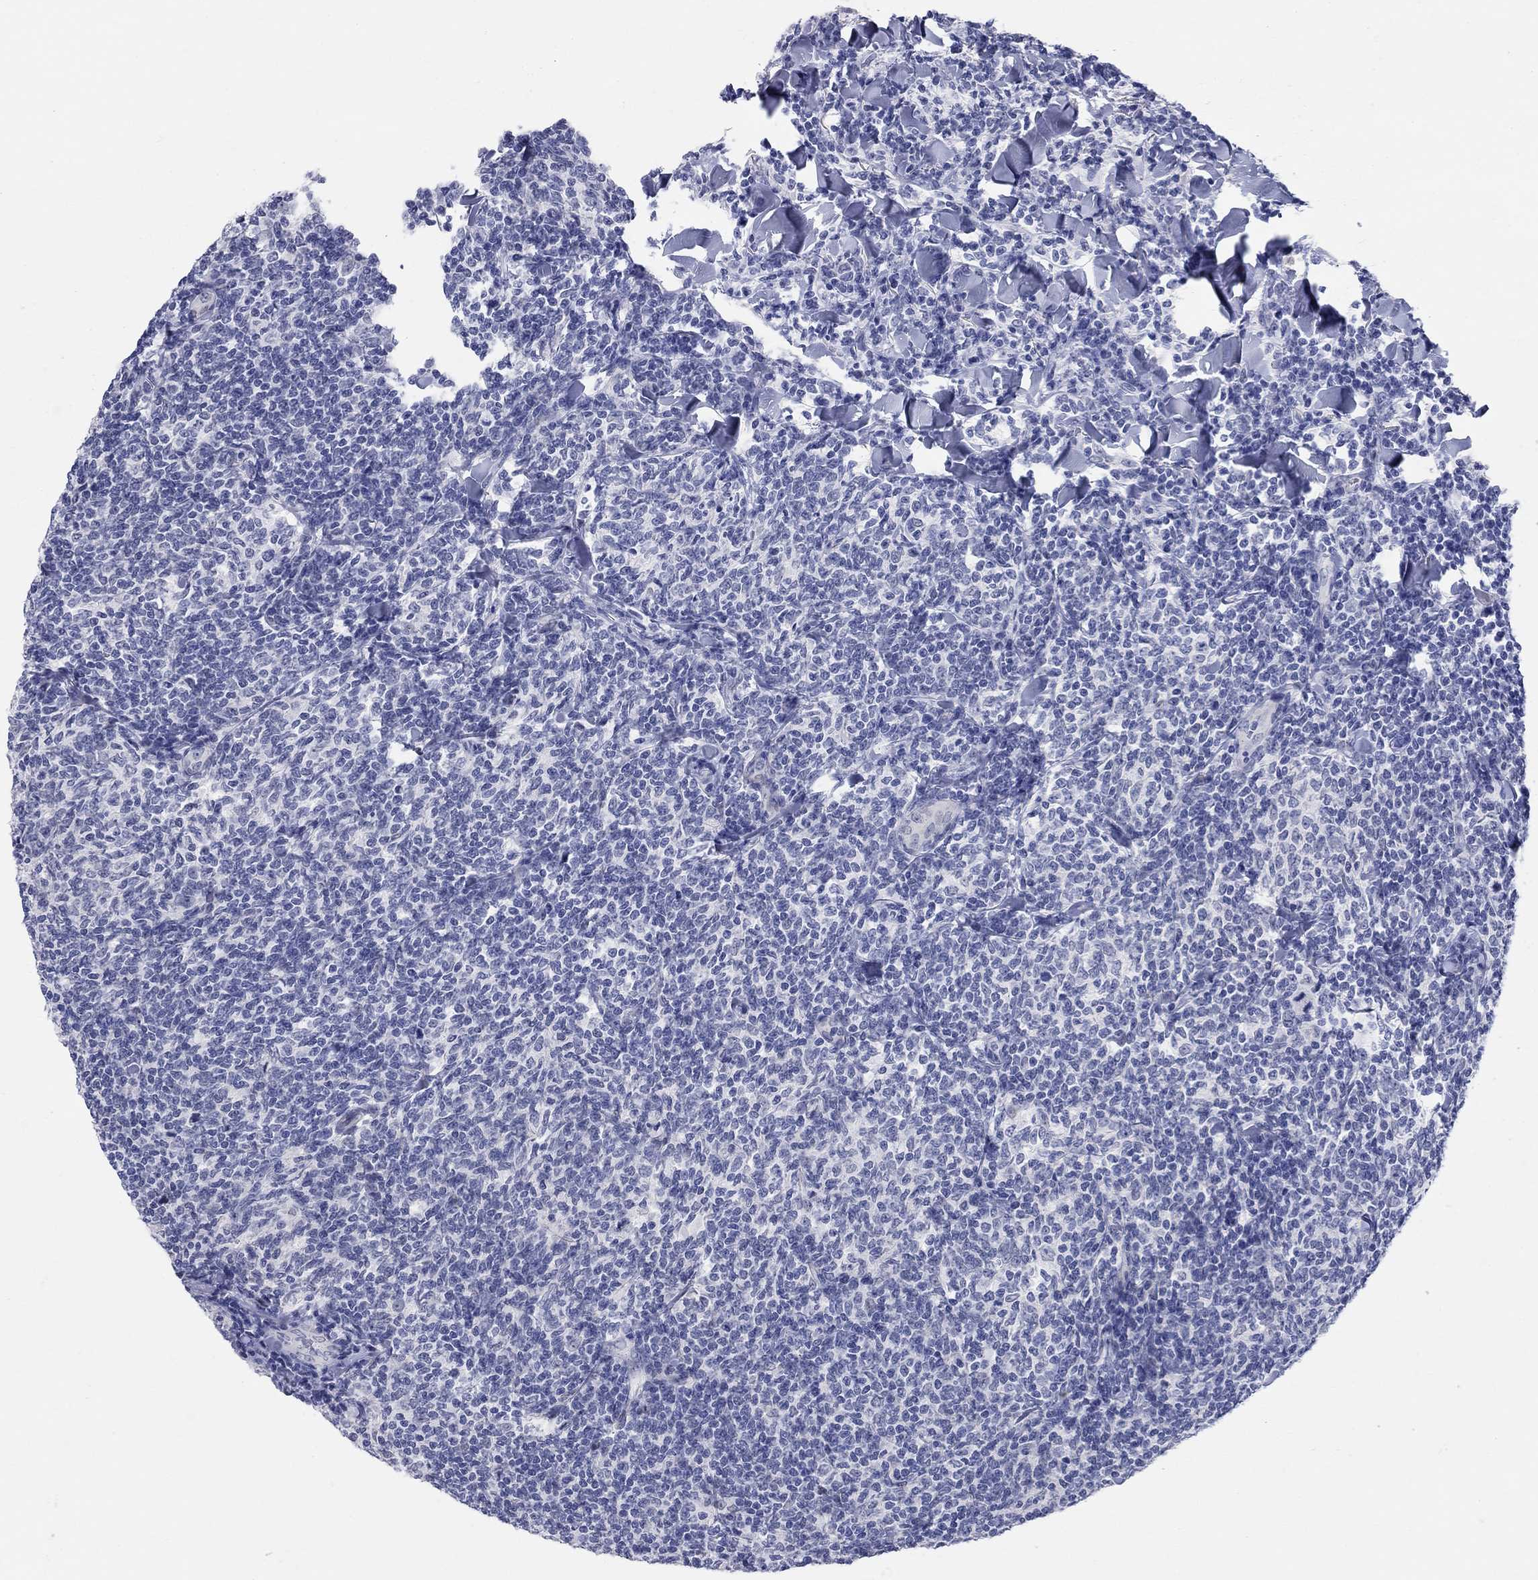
{"staining": {"intensity": "negative", "quantity": "none", "location": "none"}, "tissue": "lymphoma", "cell_type": "Tumor cells", "image_type": "cancer", "snomed": [{"axis": "morphology", "description": "Malignant lymphoma, non-Hodgkin's type, Low grade"}, {"axis": "topography", "description": "Lymph node"}], "caption": "DAB (3,3'-diaminobenzidine) immunohistochemical staining of human lymphoma displays no significant staining in tumor cells.", "gene": "WASF3", "patient": {"sex": "female", "age": 56}}